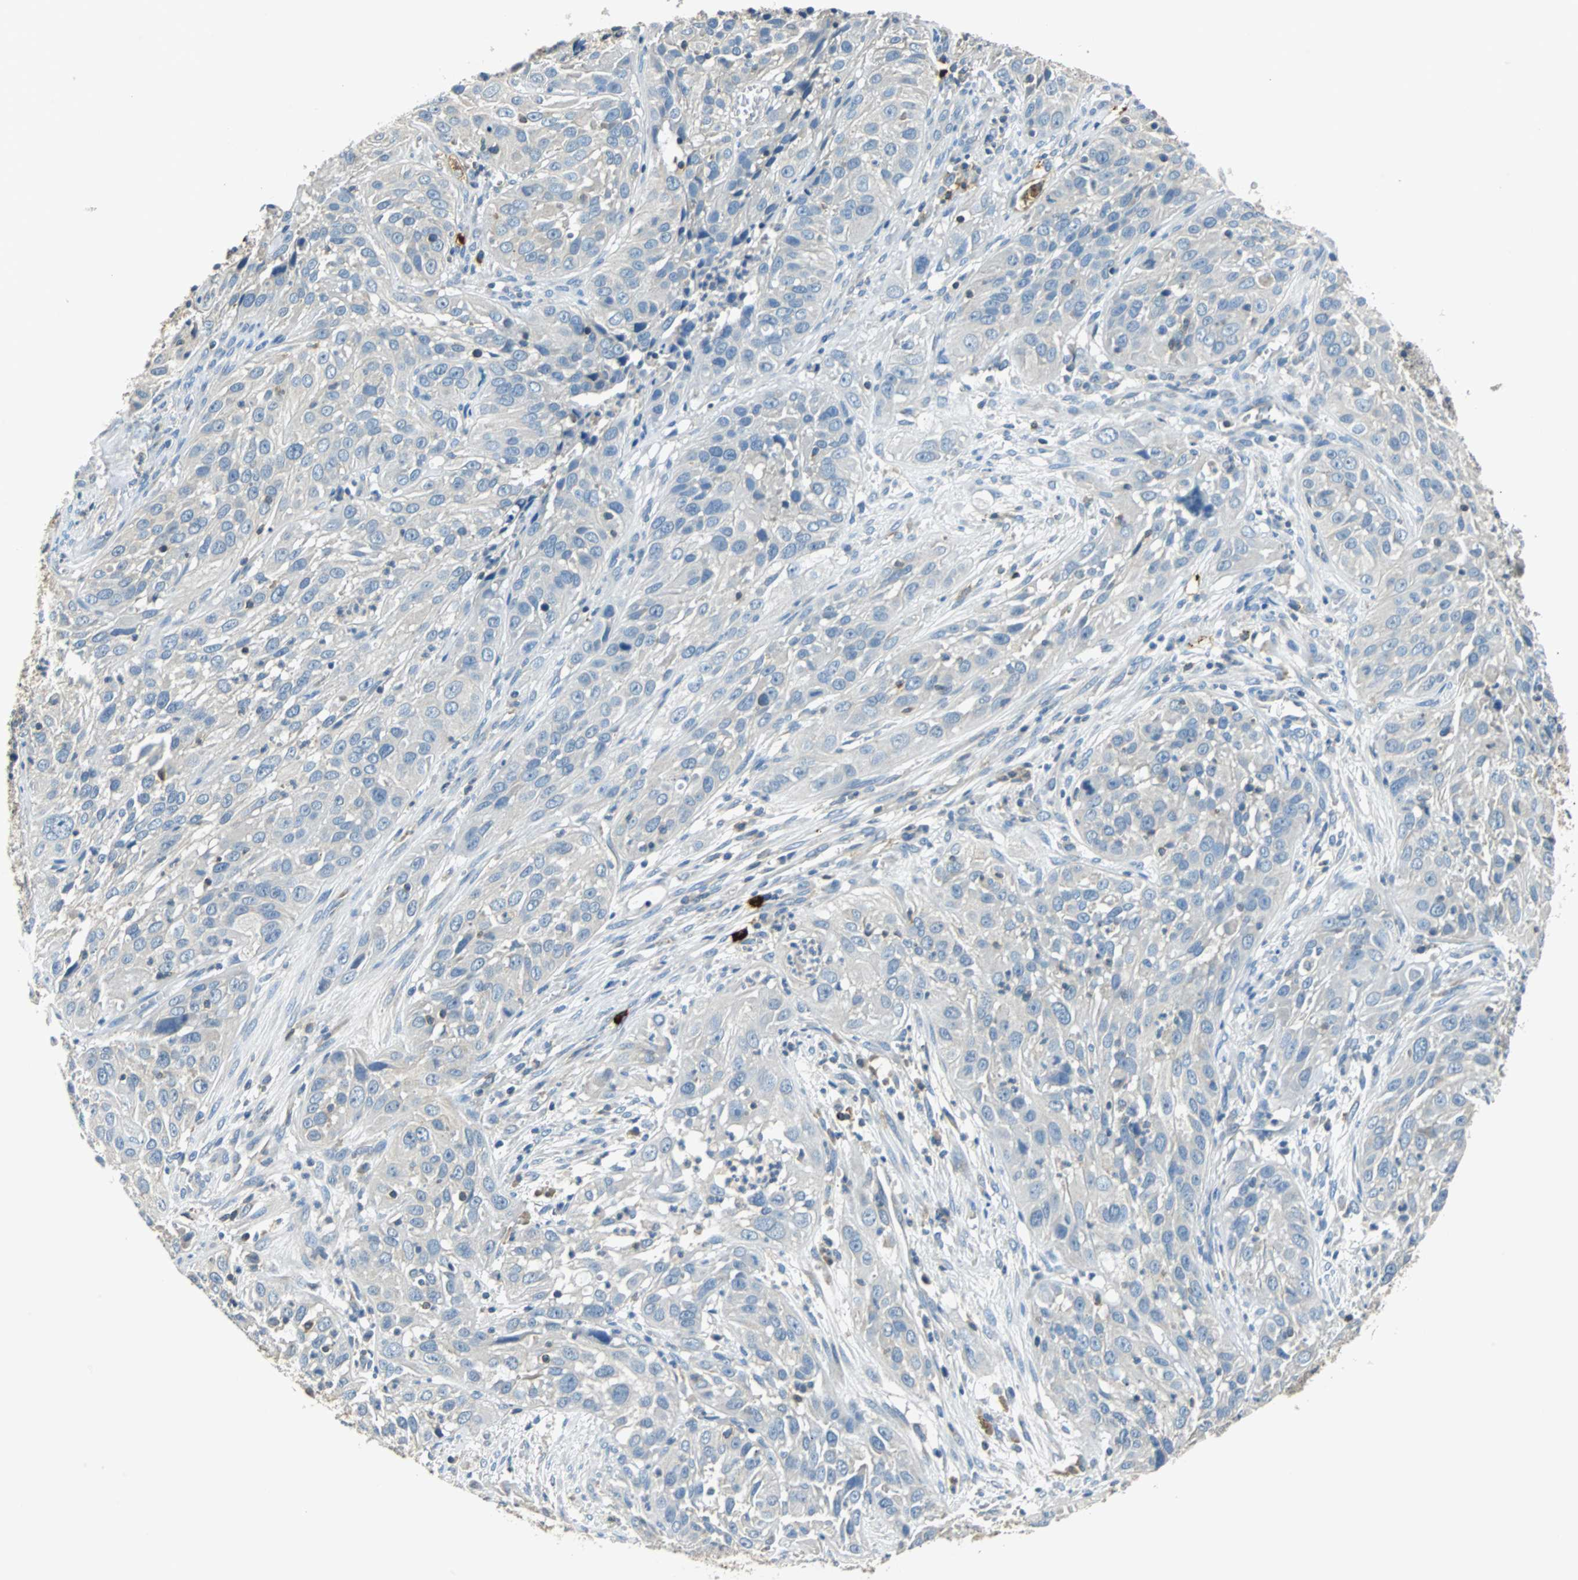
{"staining": {"intensity": "negative", "quantity": "none", "location": "none"}, "tissue": "cervical cancer", "cell_type": "Tumor cells", "image_type": "cancer", "snomed": [{"axis": "morphology", "description": "Squamous cell carcinoma, NOS"}, {"axis": "topography", "description": "Cervix"}], "caption": "A high-resolution photomicrograph shows immunohistochemistry (IHC) staining of cervical cancer (squamous cell carcinoma), which exhibits no significant staining in tumor cells. (Immunohistochemistry, brightfield microscopy, high magnification).", "gene": "CPA3", "patient": {"sex": "female", "age": 32}}